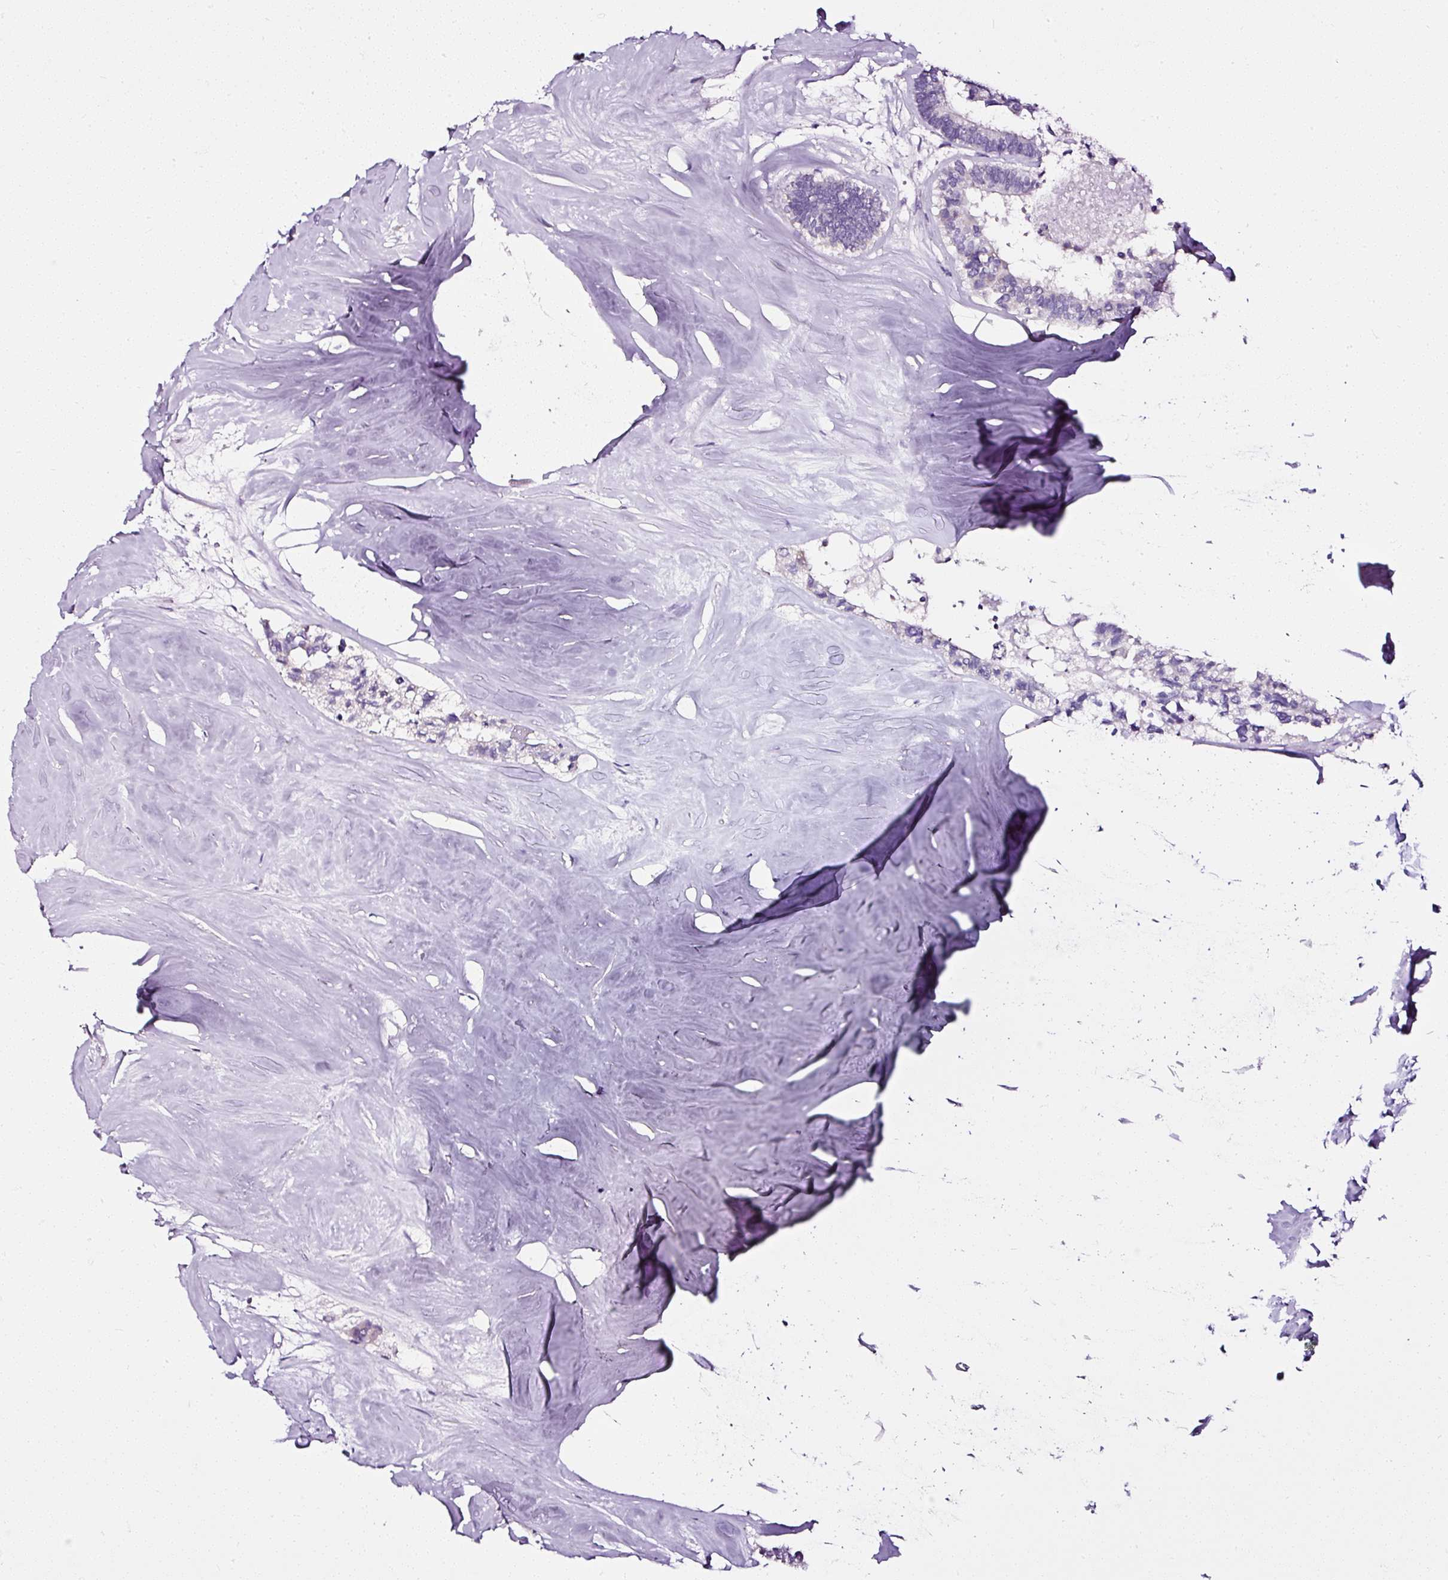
{"staining": {"intensity": "negative", "quantity": "none", "location": "none"}, "tissue": "colorectal cancer", "cell_type": "Tumor cells", "image_type": "cancer", "snomed": [{"axis": "morphology", "description": "Adenocarcinoma, NOS"}, {"axis": "topography", "description": "Colon"}, {"axis": "topography", "description": "Rectum"}], "caption": "Tumor cells are negative for protein expression in human colorectal adenocarcinoma.", "gene": "ATP2A1", "patient": {"sex": "male", "age": 57}}